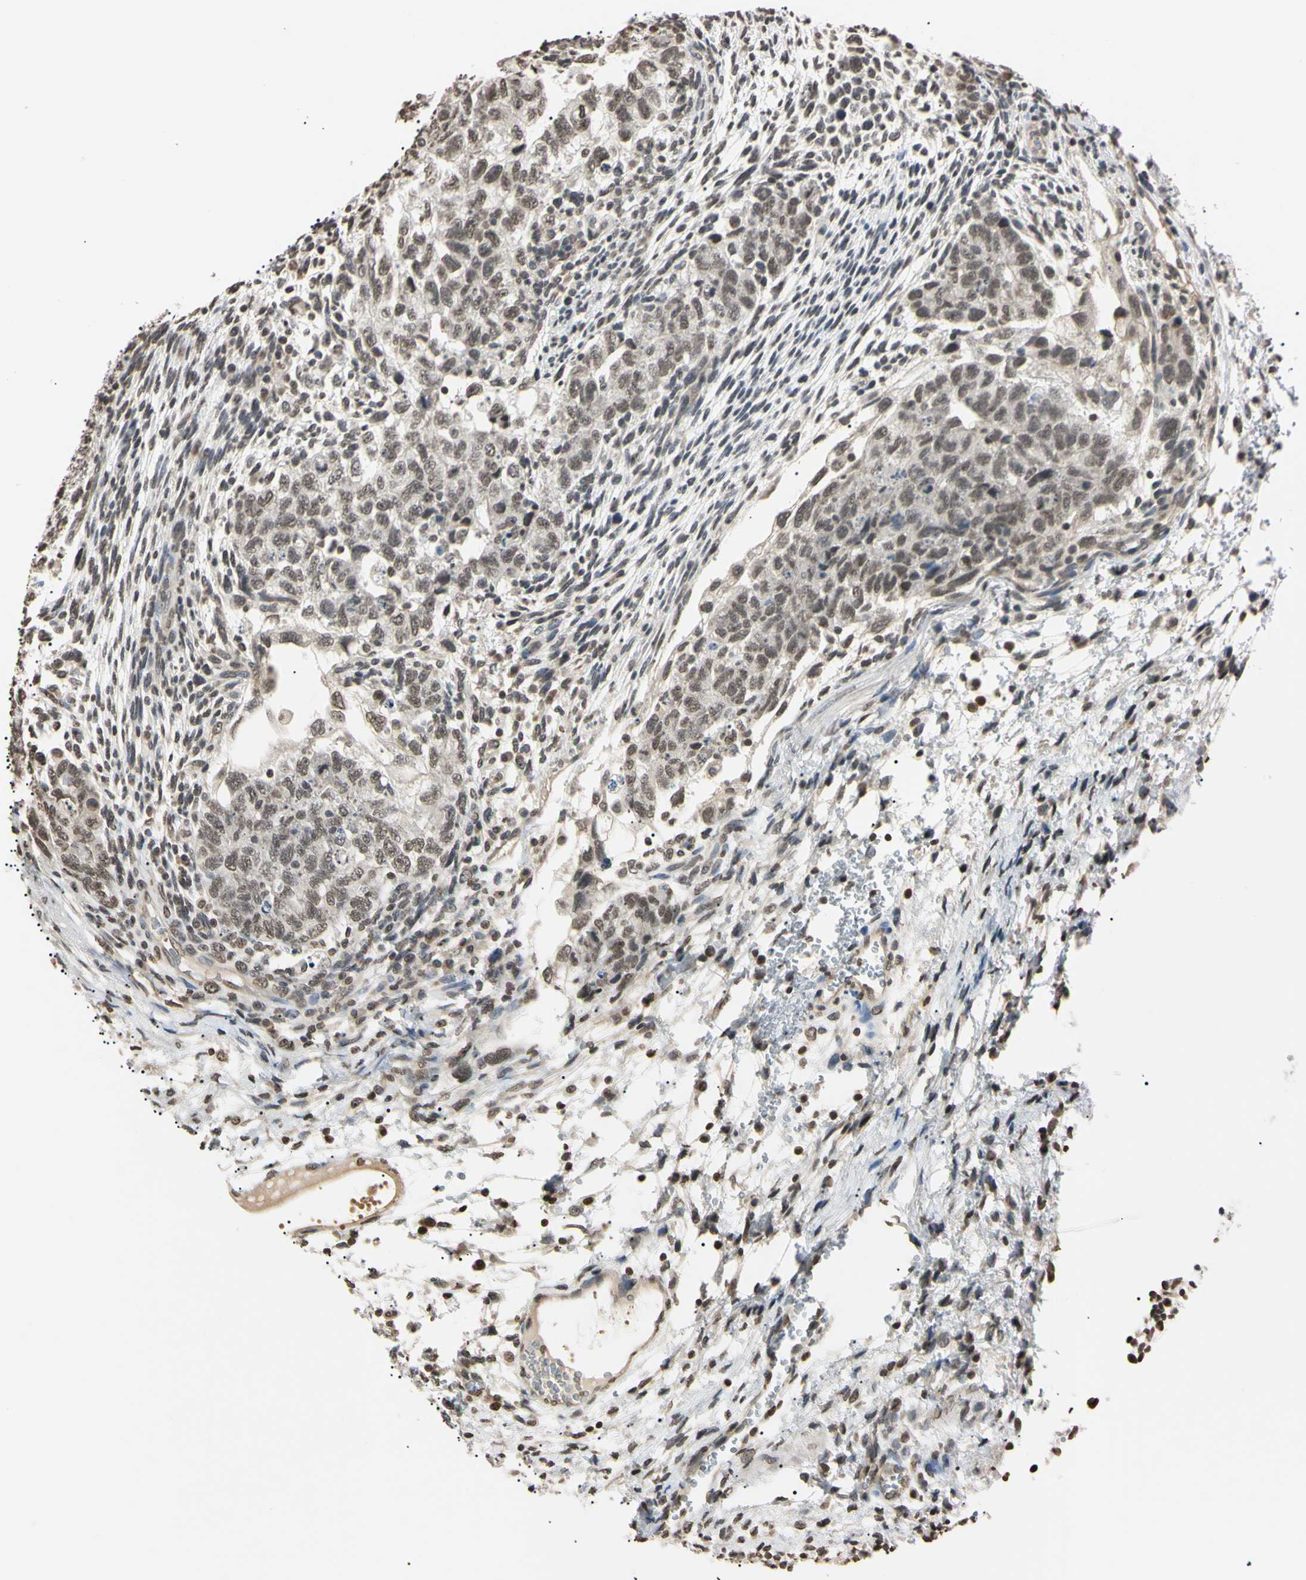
{"staining": {"intensity": "weak", "quantity": ">75%", "location": "nuclear"}, "tissue": "testis cancer", "cell_type": "Tumor cells", "image_type": "cancer", "snomed": [{"axis": "morphology", "description": "Normal tissue, NOS"}, {"axis": "morphology", "description": "Carcinoma, Embryonal, NOS"}, {"axis": "topography", "description": "Testis"}], "caption": "Immunohistochemical staining of human testis embryonal carcinoma shows low levels of weak nuclear protein positivity in approximately >75% of tumor cells. (DAB (3,3'-diaminobenzidine) IHC with brightfield microscopy, high magnification).", "gene": "CDC45", "patient": {"sex": "male", "age": 36}}